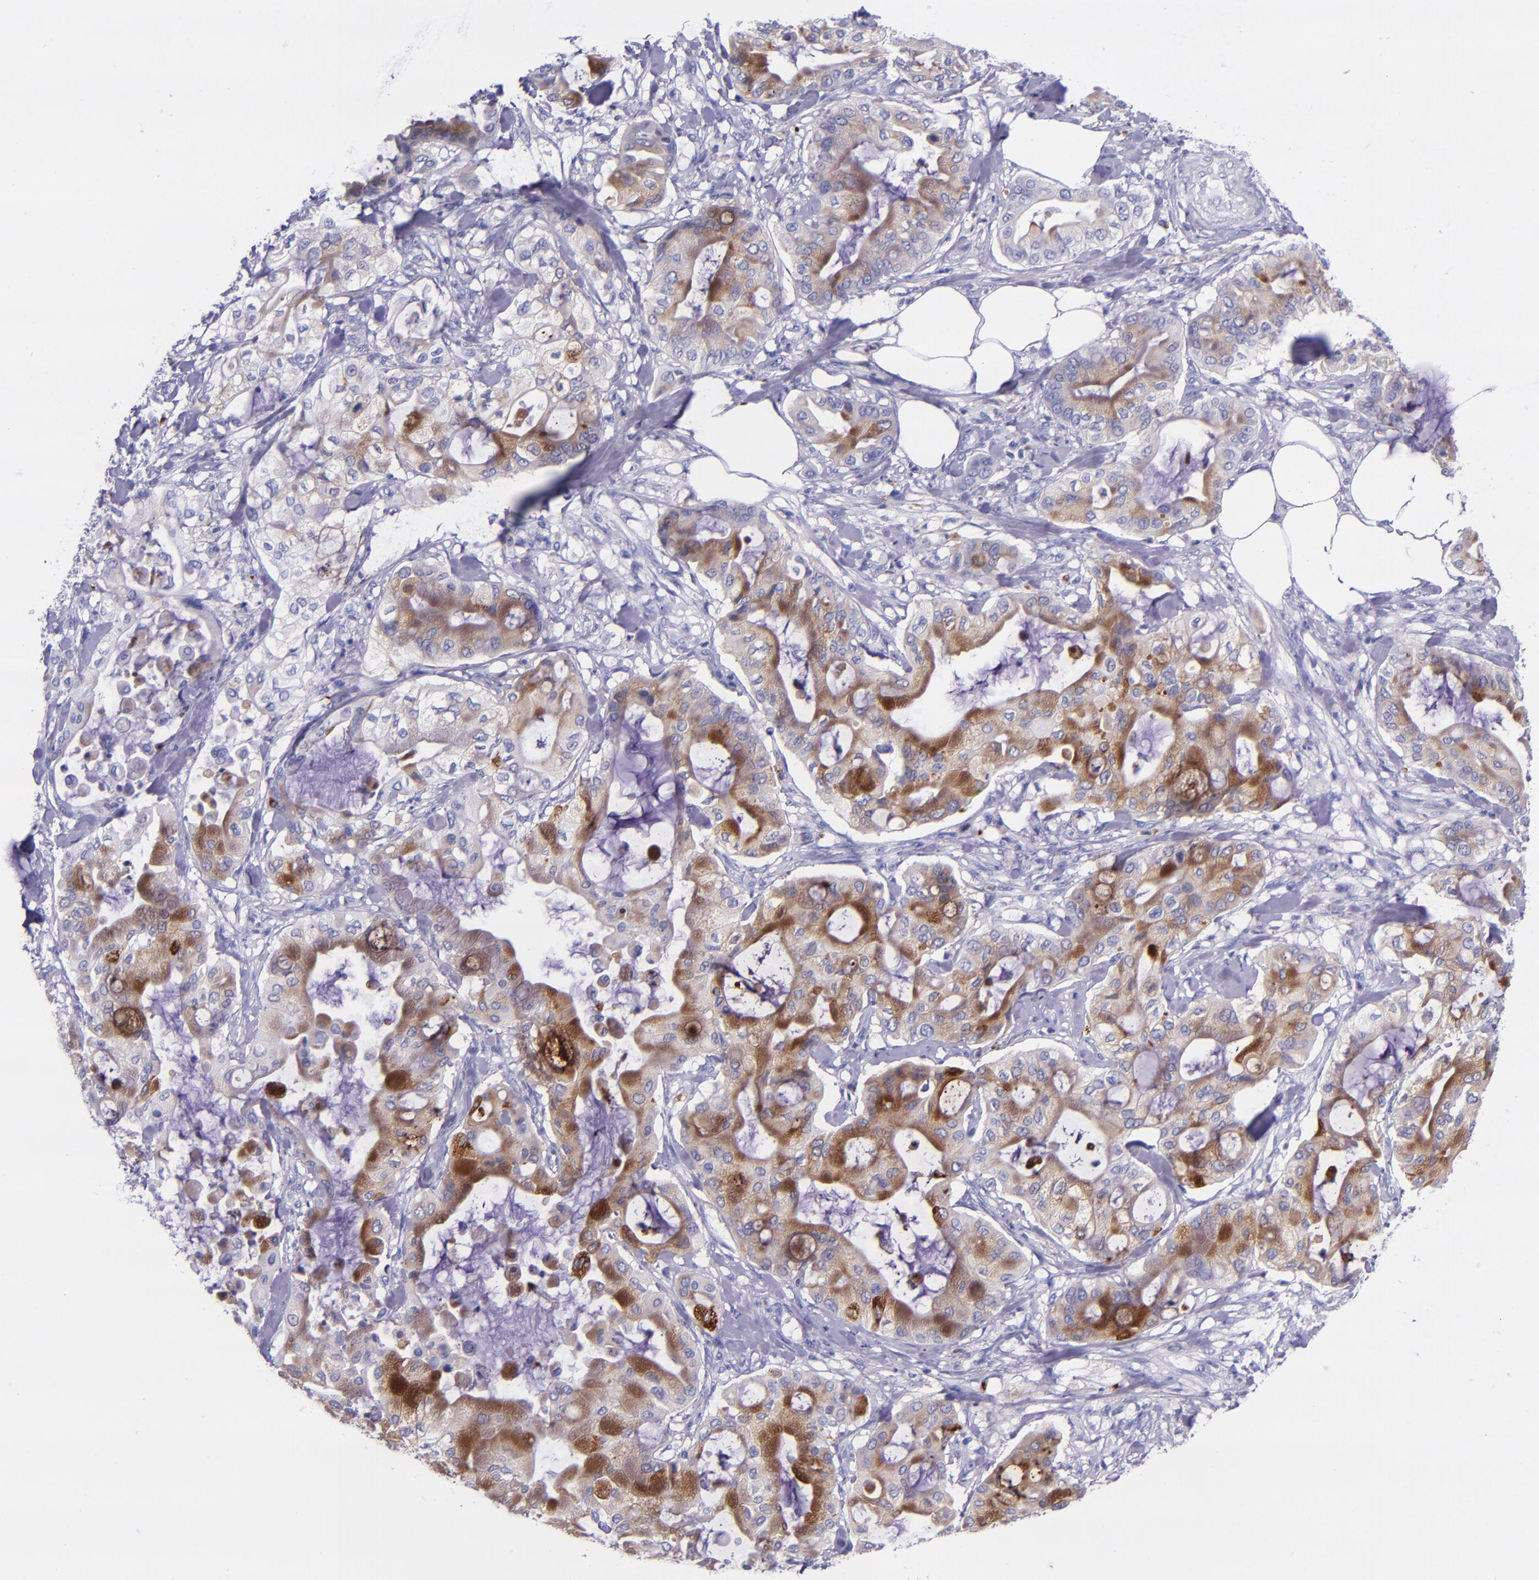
{"staining": {"intensity": "moderate", "quantity": "25%-75%", "location": "cytoplasmic/membranous"}, "tissue": "pancreatic cancer", "cell_type": "Tumor cells", "image_type": "cancer", "snomed": [{"axis": "morphology", "description": "Adenocarcinoma, NOS"}, {"axis": "morphology", "description": "Adenocarcinoma, metastatic, NOS"}, {"axis": "topography", "description": "Lymph node"}, {"axis": "topography", "description": "Pancreas"}, {"axis": "topography", "description": "Duodenum"}], "caption": "Protein expression by IHC exhibits moderate cytoplasmic/membranous positivity in about 25%-75% of tumor cells in pancreatic metastatic adenocarcinoma. (IHC, brightfield microscopy, high magnification).", "gene": "SLPI", "patient": {"sex": "female", "age": 64}}